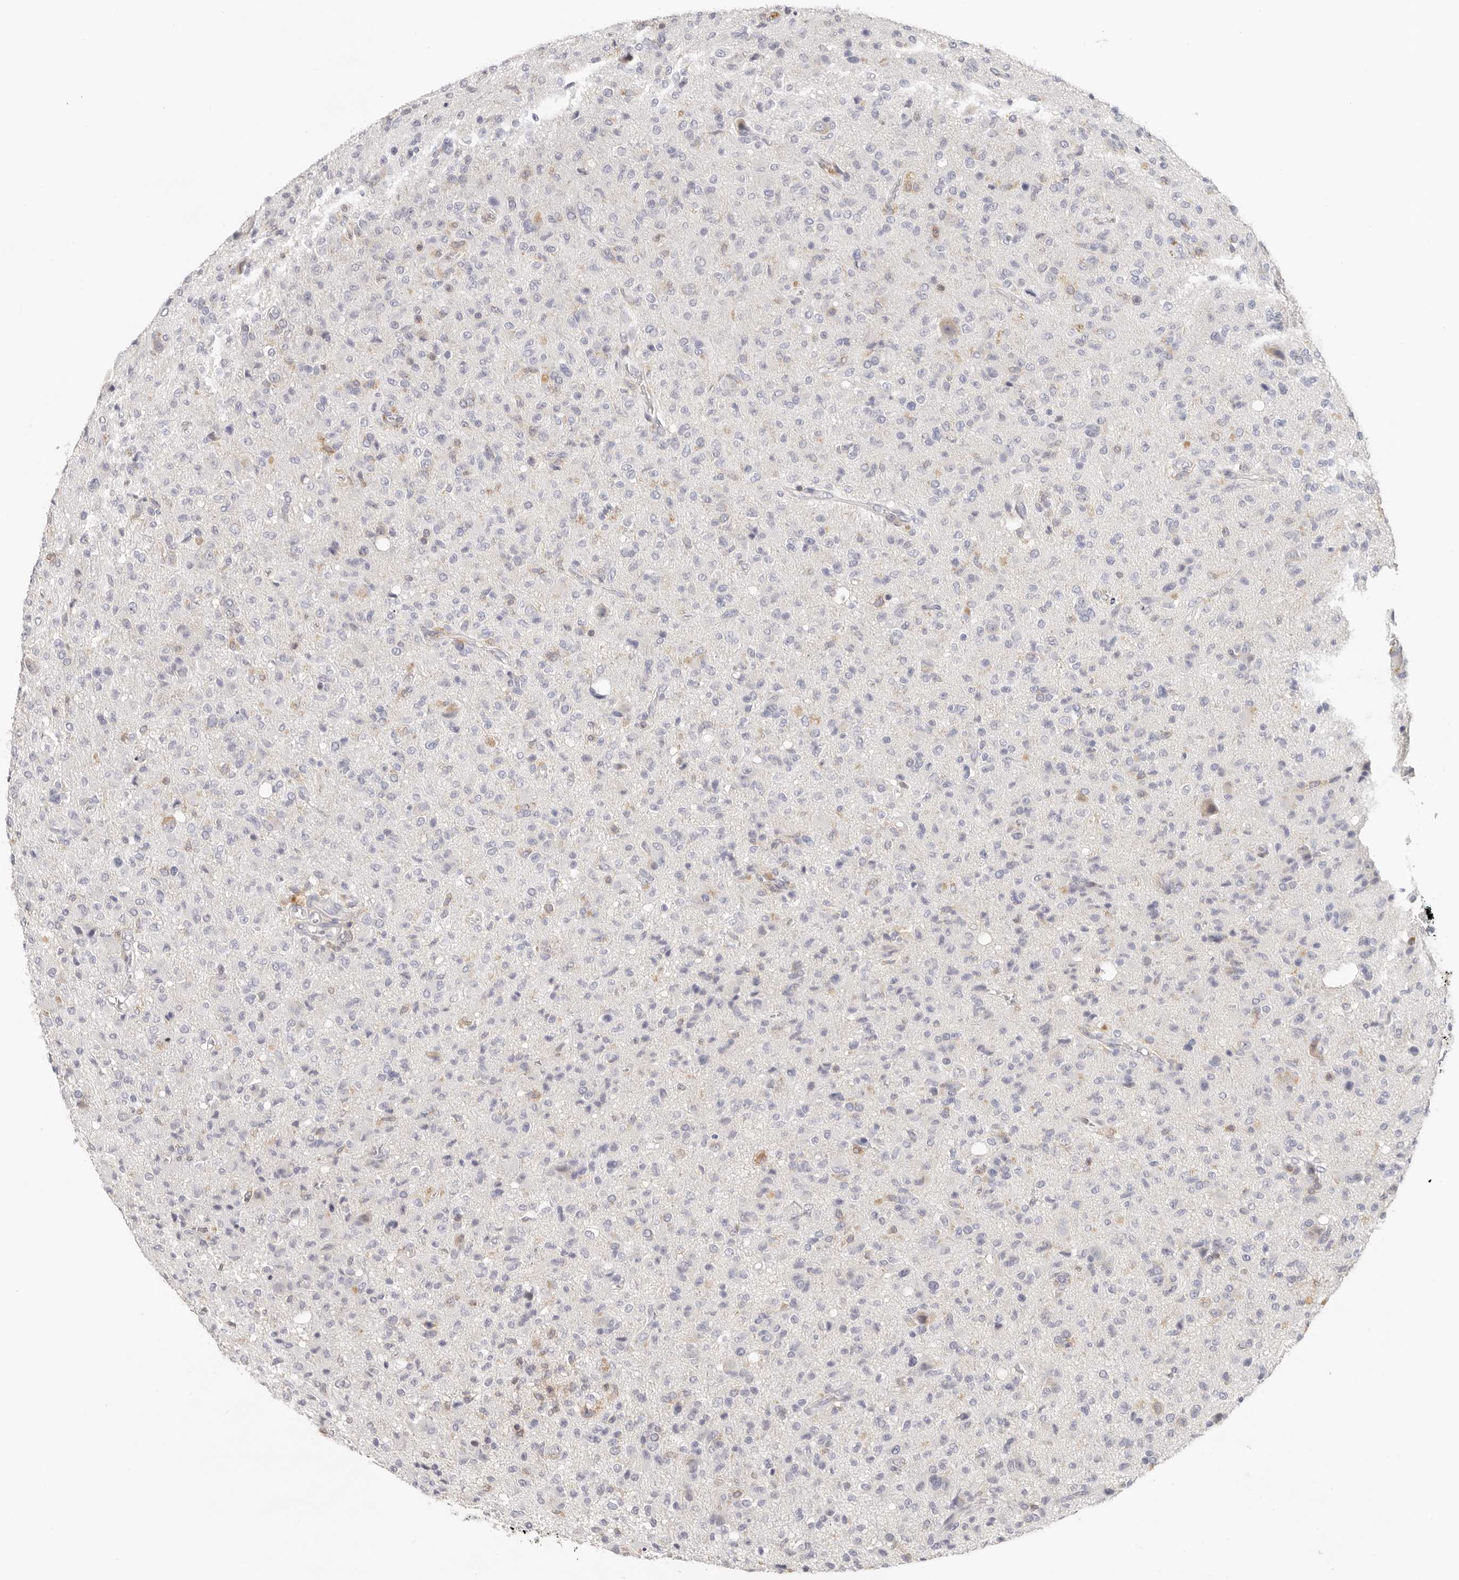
{"staining": {"intensity": "negative", "quantity": "none", "location": "none"}, "tissue": "glioma", "cell_type": "Tumor cells", "image_type": "cancer", "snomed": [{"axis": "morphology", "description": "Glioma, malignant, High grade"}, {"axis": "topography", "description": "Brain"}], "caption": "A photomicrograph of human glioma is negative for staining in tumor cells. (DAB (3,3'-diaminobenzidine) immunohistochemistry with hematoxylin counter stain).", "gene": "ANXA9", "patient": {"sex": "female", "age": 57}}